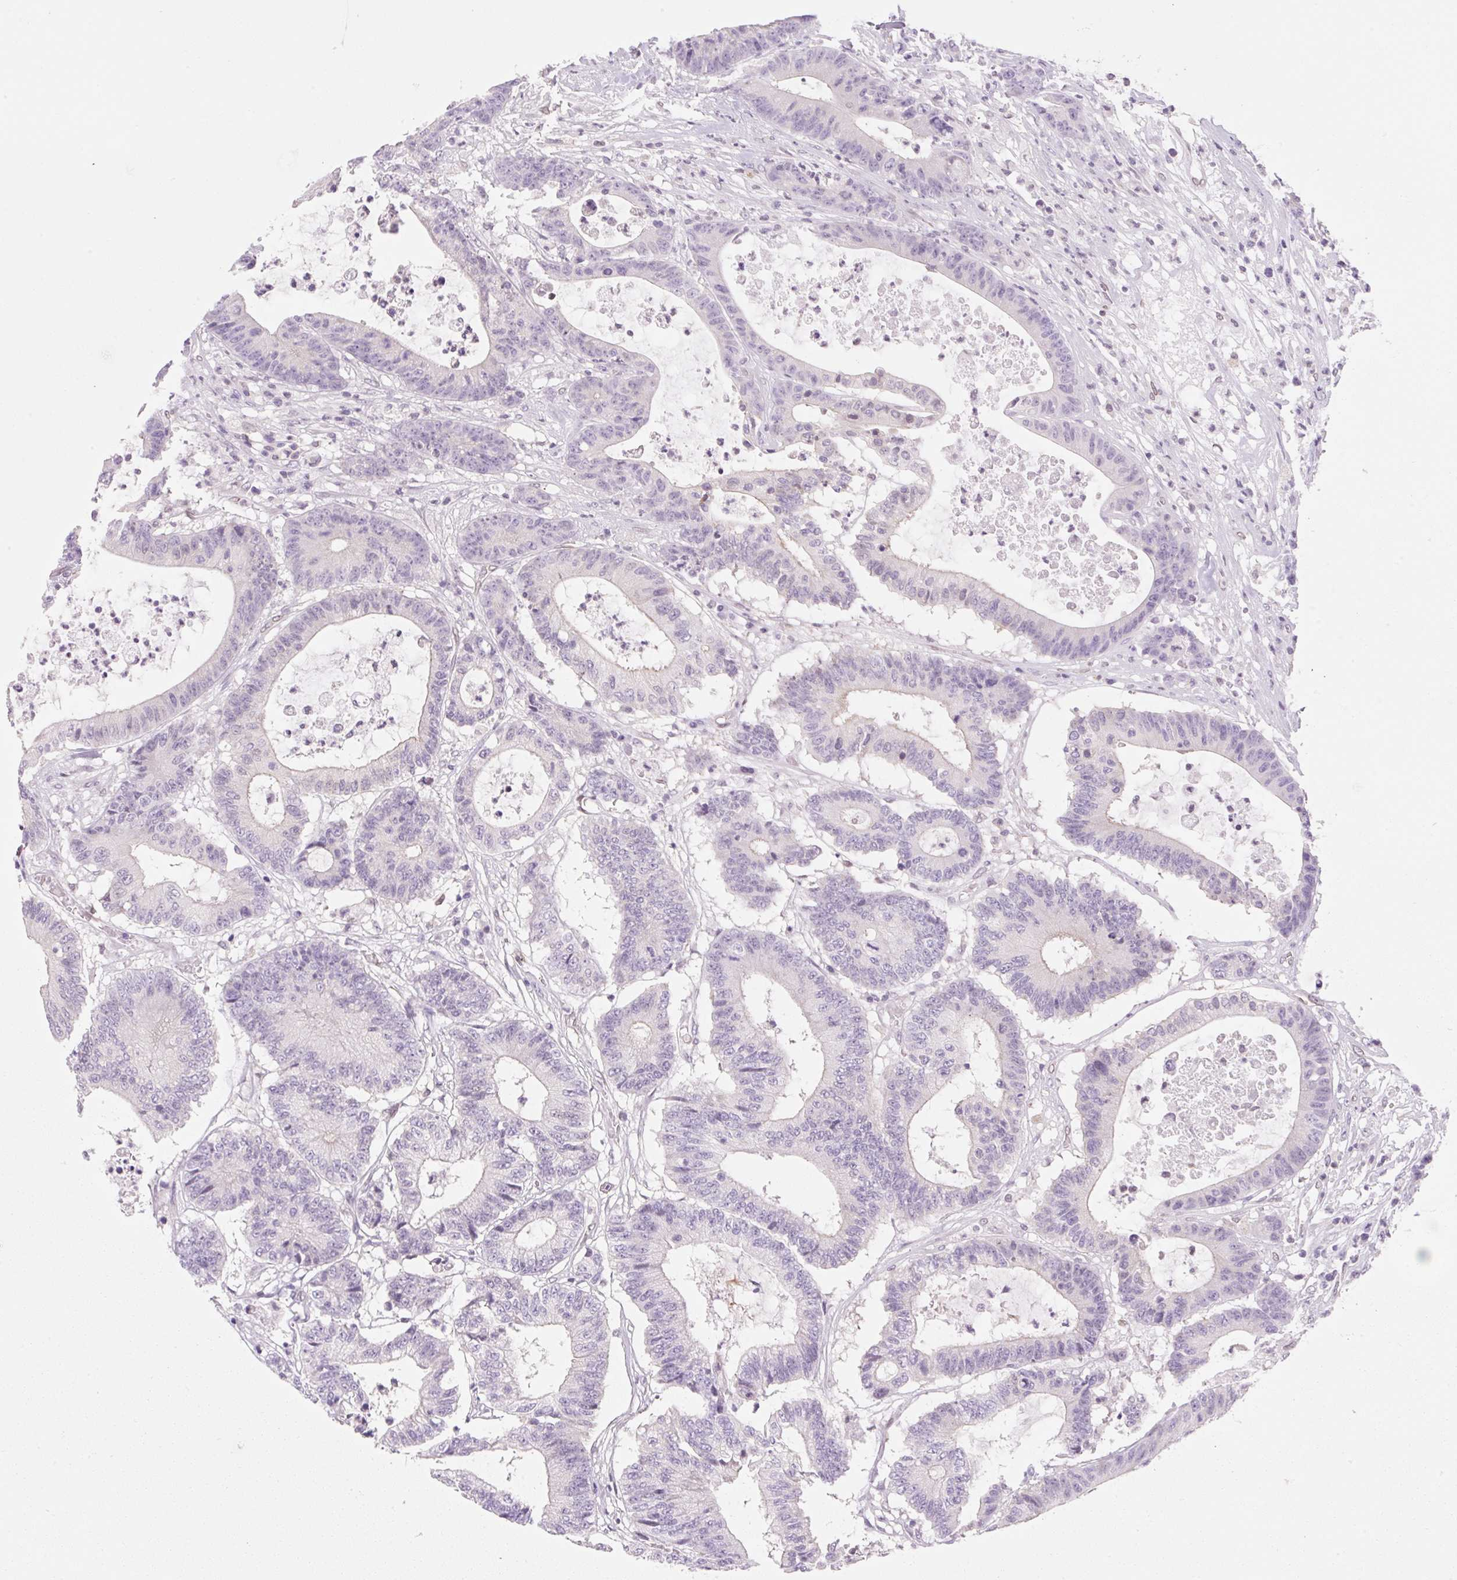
{"staining": {"intensity": "negative", "quantity": "none", "location": "none"}, "tissue": "colorectal cancer", "cell_type": "Tumor cells", "image_type": "cancer", "snomed": [{"axis": "morphology", "description": "Adenocarcinoma, NOS"}, {"axis": "topography", "description": "Colon"}], "caption": "DAB immunohistochemical staining of colorectal cancer (adenocarcinoma) demonstrates no significant positivity in tumor cells. (Immunohistochemistry, brightfield microscopy, high magnification).", "gene": "SYNE3", "patient": {"sex": "female", "age": 84}}